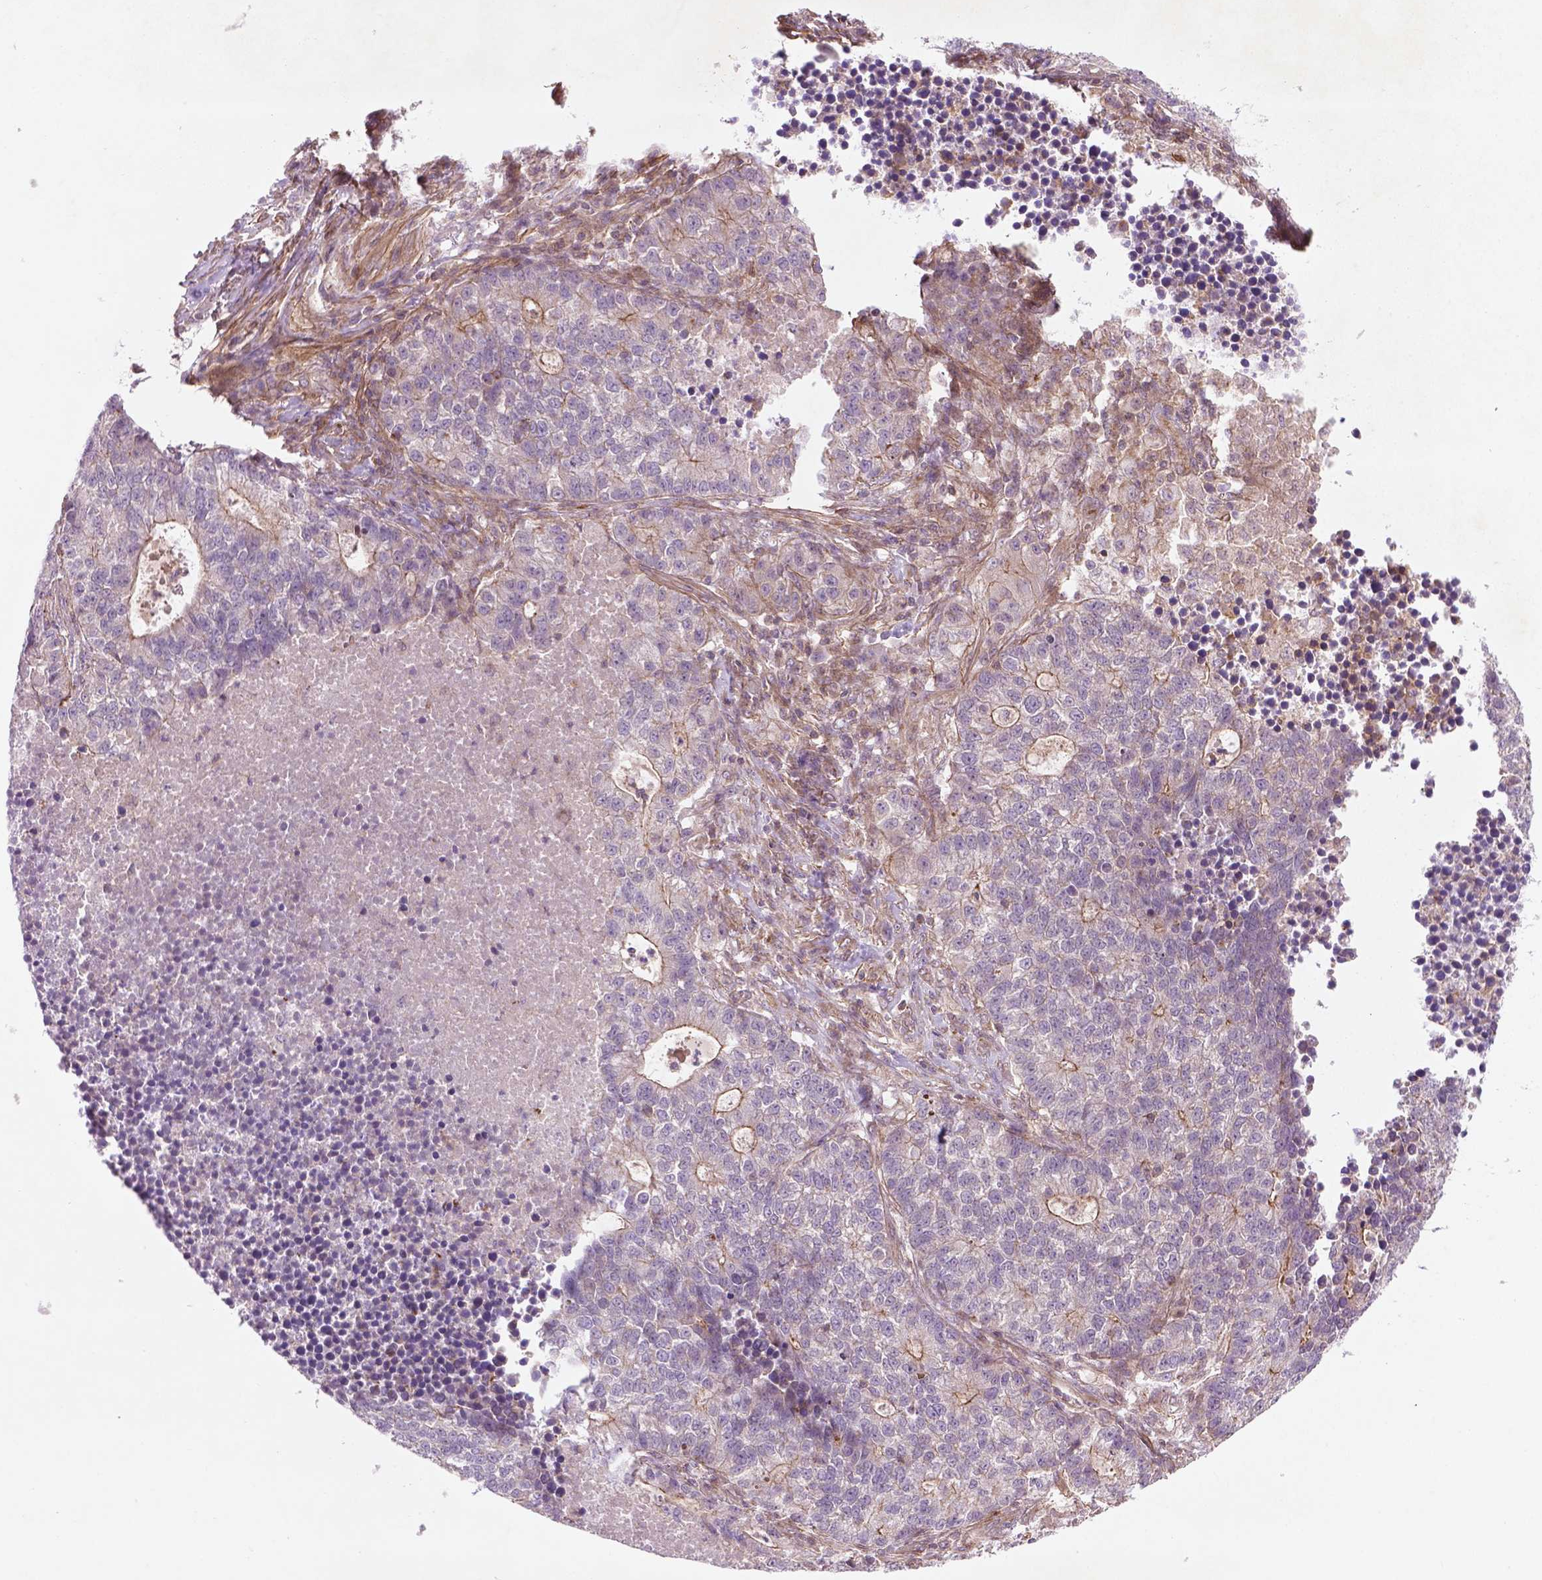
{"staining": {"intensity": "weak", "quantity": "<25%", "location": "cytoplasmic/membranous"}, "tissue": "lung cancer", "cell_type": "Tumor cells", "image_type": "cancer", "snomed": [{"axis": "morphology", "description": "Adenocarcinoma, NOS"}, {"axis": "topography", "description": "Lung"}], "caption": "Protein analysis of adenocarcinoma (lung) shows no significant positivity in tumor cells.", "gene": "TCHP", "patient": {"sex": "male", "age": 57}}